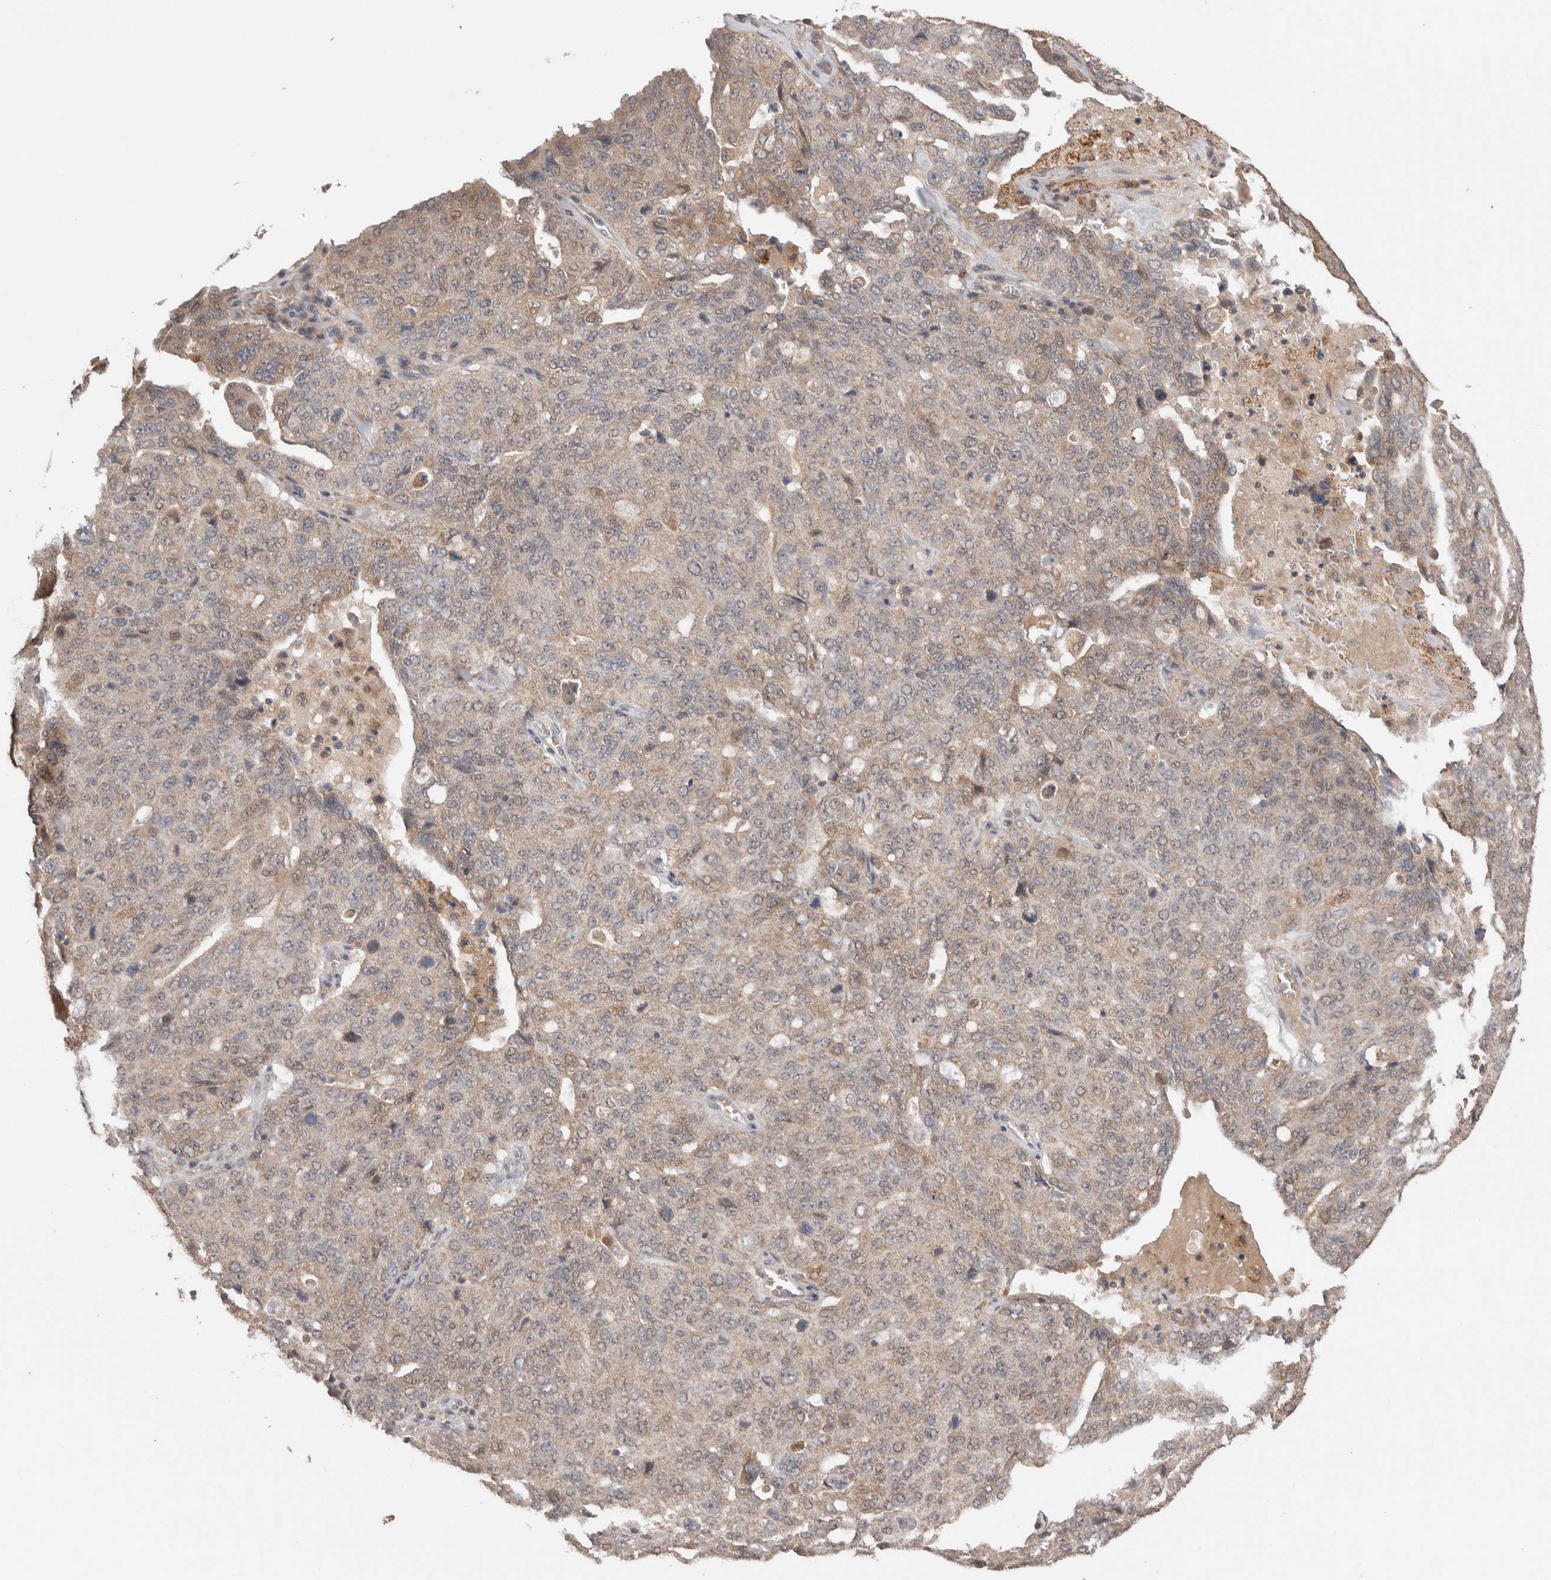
{"staining": {"intensity": "weak", "quantity": ">75%", "location": "cytoplasmic/membranous"}, "tissue": "ovarian cancer", "cell_type": "Tumor cells", "image_type": "cancer", "snomed": [{"axis": "morphology", "description": "Carcinoma, endometroid"}, {"axis": "topography", "description": "Ovary"}], "caption": "Endometroid carcinoma (ovarian) stained with a protein marker shows weak staining in tumor cells.", "gene": "KCNJ5", "patient": {"sex": "female", "age": 62}}